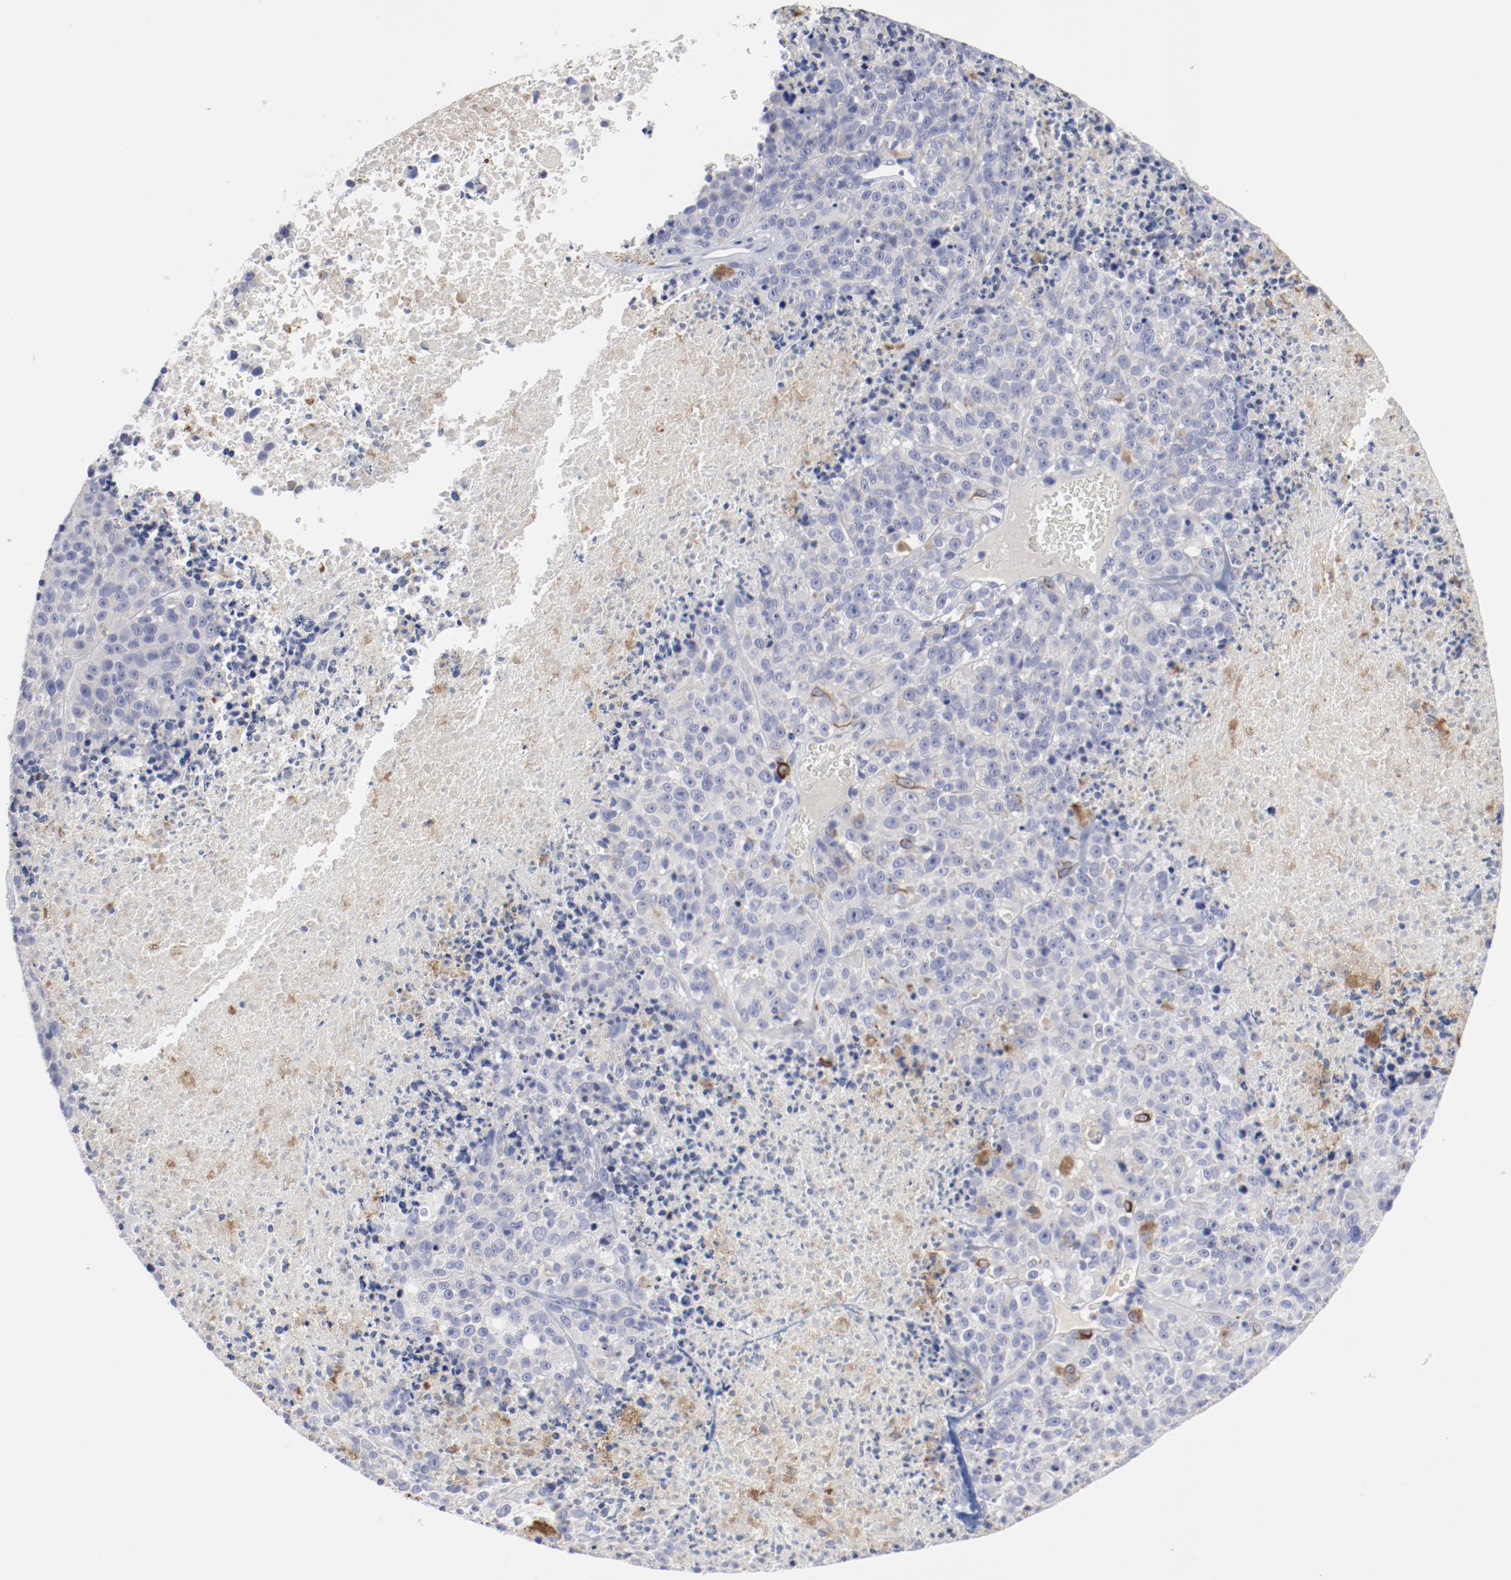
{"staining": {"intensity": "moderate", "quantity": "<25%", "location": "cytoplasmic/membranous"}, "tissue": "melanoma", "cell_type": "Tumor cells", "image_type": "cancer", "snomed": [{"axis": "morphology", "description": "Malignant melanoma, Metastatic site"}, {"axis": "topography", "description": "Cerebral cortex"}], "caption": "A high-resolution photomicrograph shows immunohistochemistry (IHC) staining of malignant melanoma (metastatic site), which shows moderate cytoplasmic/membranous expression in approximately <25% of tumor cells.", "gene": "TSPAN6", "patient": {"sex": "female", "age": 52}}